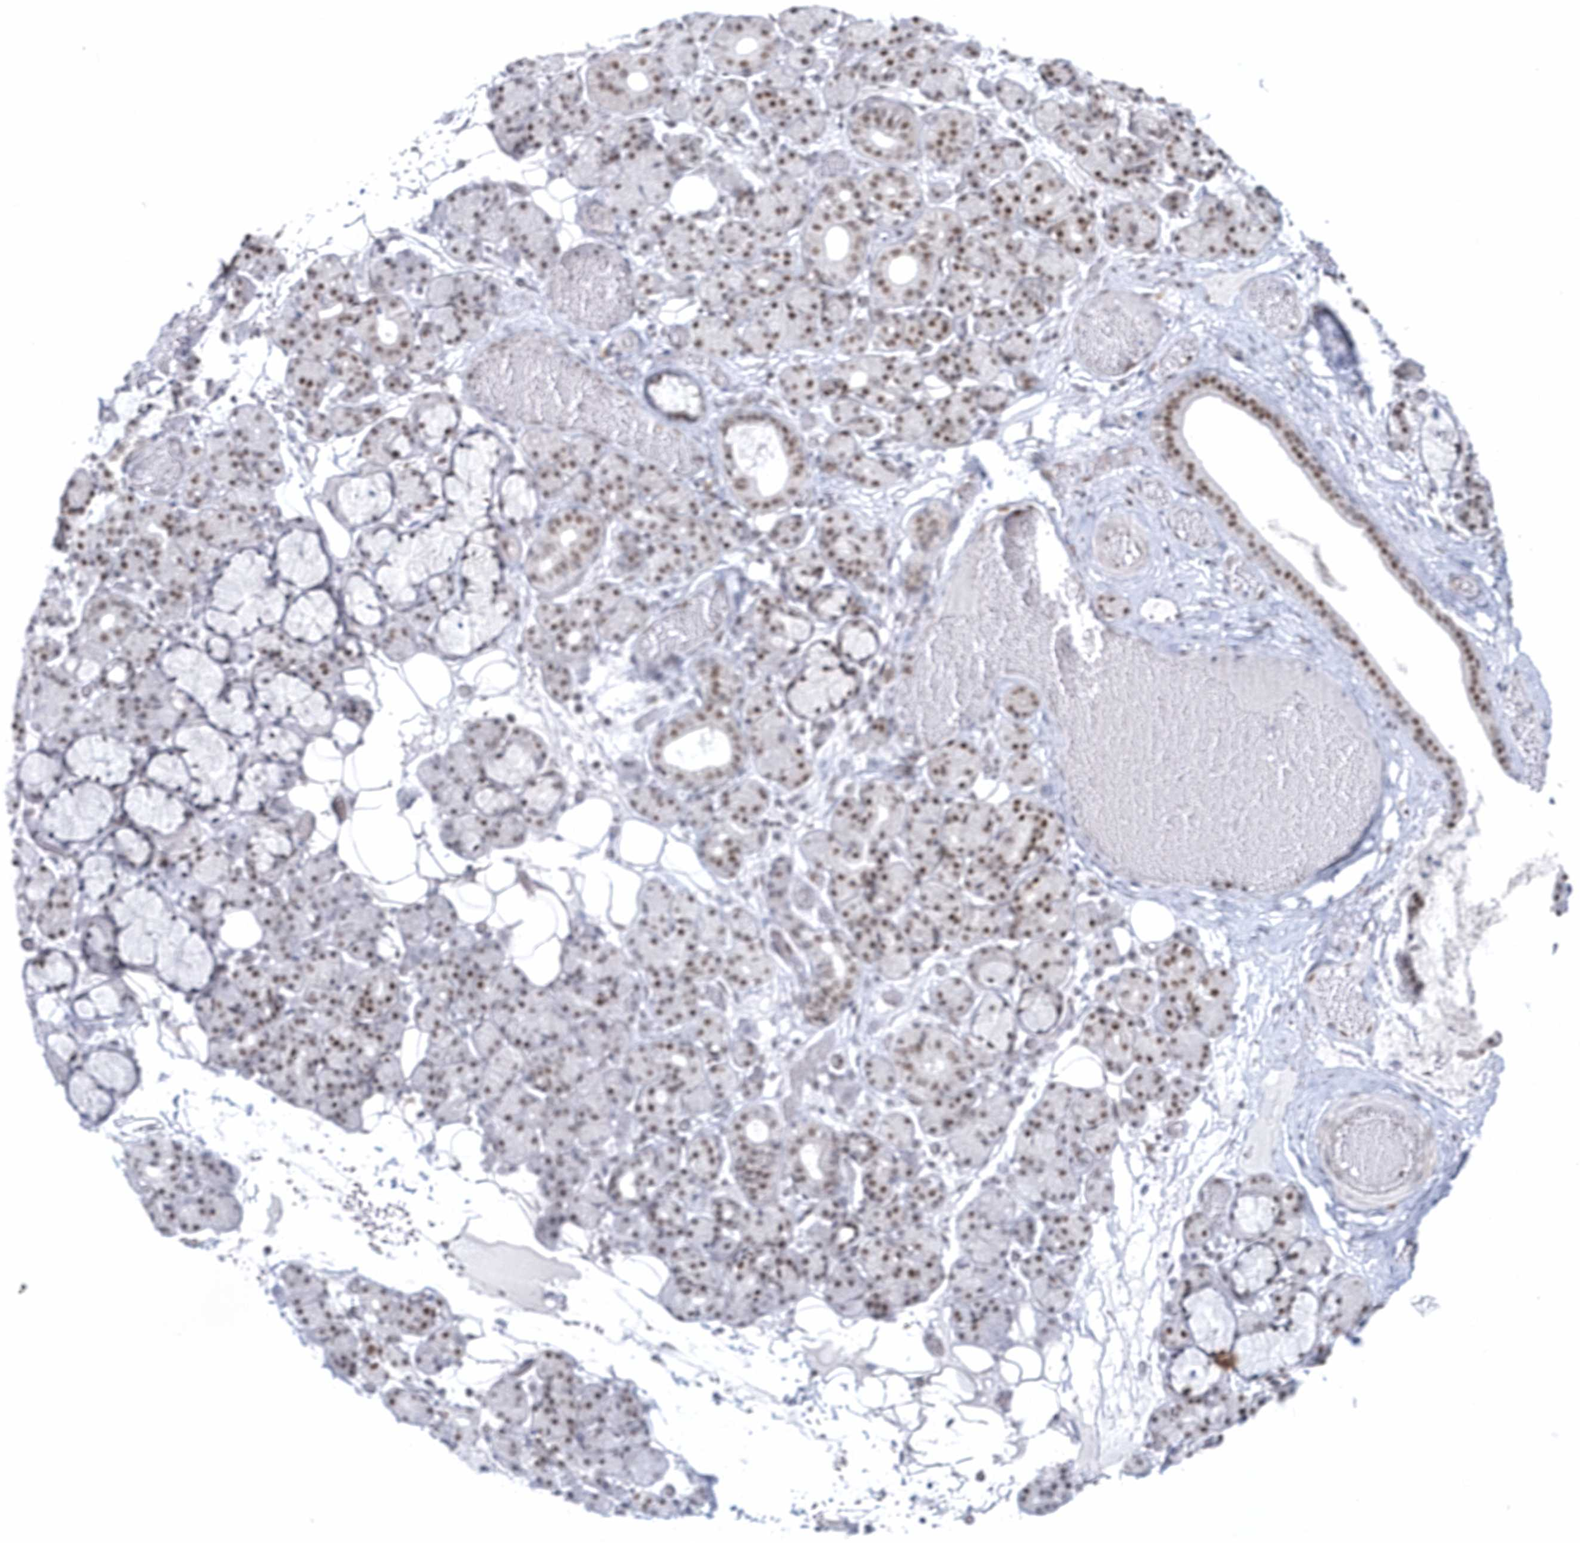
{"staining": {"intensity": "moderate", "quantity": "25%-75%", "location": "nuclear"}, "tissue": "salivary gland", "cell_type": "Glandular cells", "image_type": "normal", "snomed": [{"axis": "morphology", "description": "Normal tissue, NOS"}, {"axis": "topography", "description": "Salivary gland"}], "caption": "Salivary gland stained with DAB immunohistochemistry (IHC) reveals medium levels of moderate nuclear expression in about 25%-75% of glandular cells.", "gene": "DCLRE1A", "patient": {"sex": "male", "age": 63}}